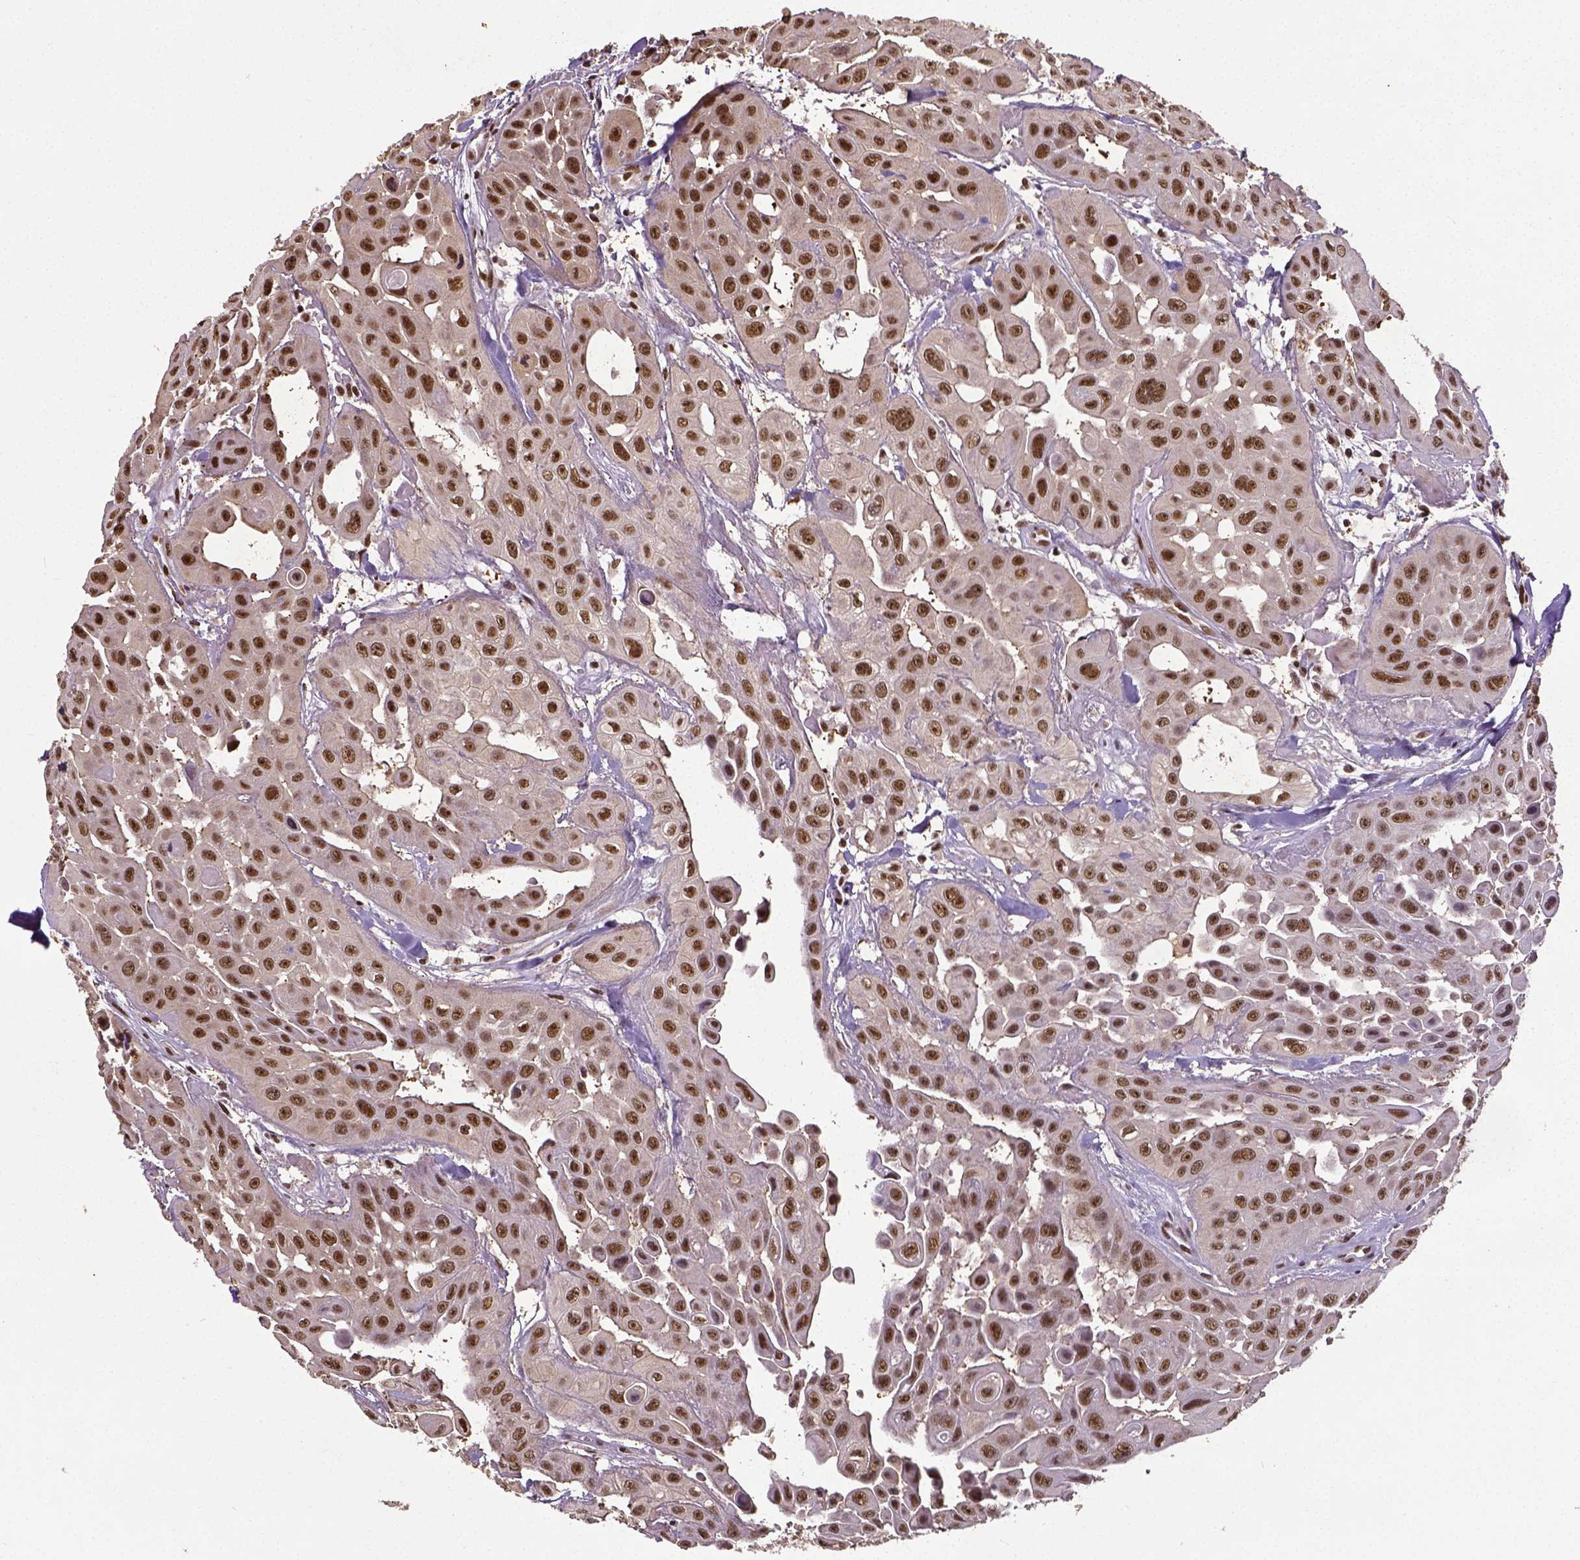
{"staining": {"intensity": "moderate", "quantity": ">75%", "location": "nuclear"}, "tissue": "head and neck cancer", "cell_type": "Tumor cells", "image_type": "cancer", "snomed": [{"axis": "morphology", "description": "Adenocarcinoma, NOS"}, {"axis": "topography", "description": "Head-Neck"}], "caption": "The photomicrograph displays a brown stain indicating the presence of a protein in the nuclear of tumor cells in head and neck cancer.", "gene": "ATRX", "patient": {"sex": "male", "age": 73}}